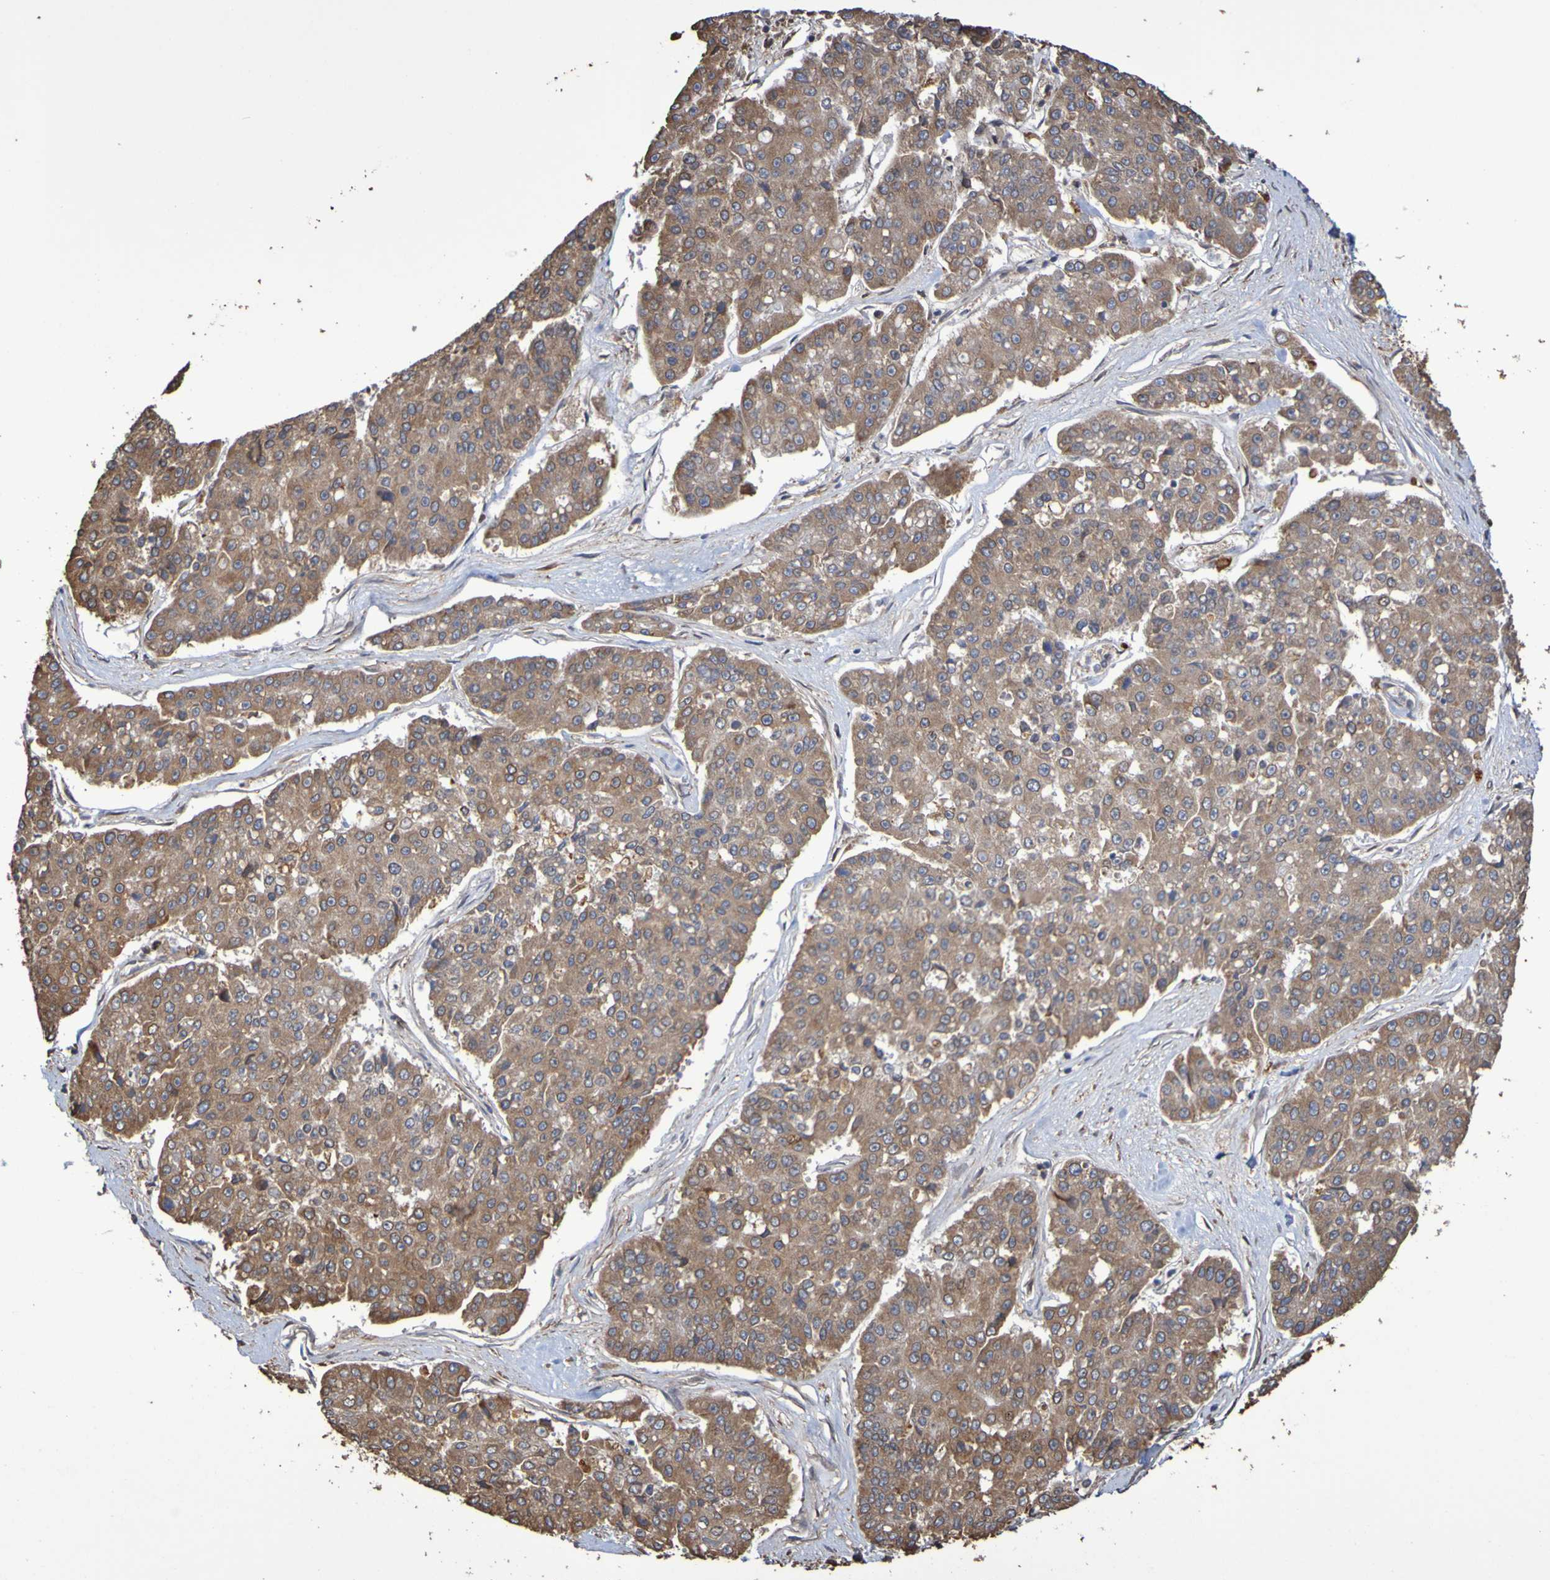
{"staining": {"intensity": "moderate", "quantity": ">75%", "location": "cytoplasmic/membranous"}, "tissue": "pancreatic cancer", "cell_type": "Tumor cells", "image_type": "cancer", "snomed": [{"axis": "morphology", "description": "Adenocarcinoma, NOS"}, {"axis": "topography", "description": "Pancreas"}], "caption": "Pancreatic adenocarcinoma stained with a protein marker reveals moderate staining in tumor cells.", "gene": "RAB11A", "patient": {"sex": "male", "age": 50}}